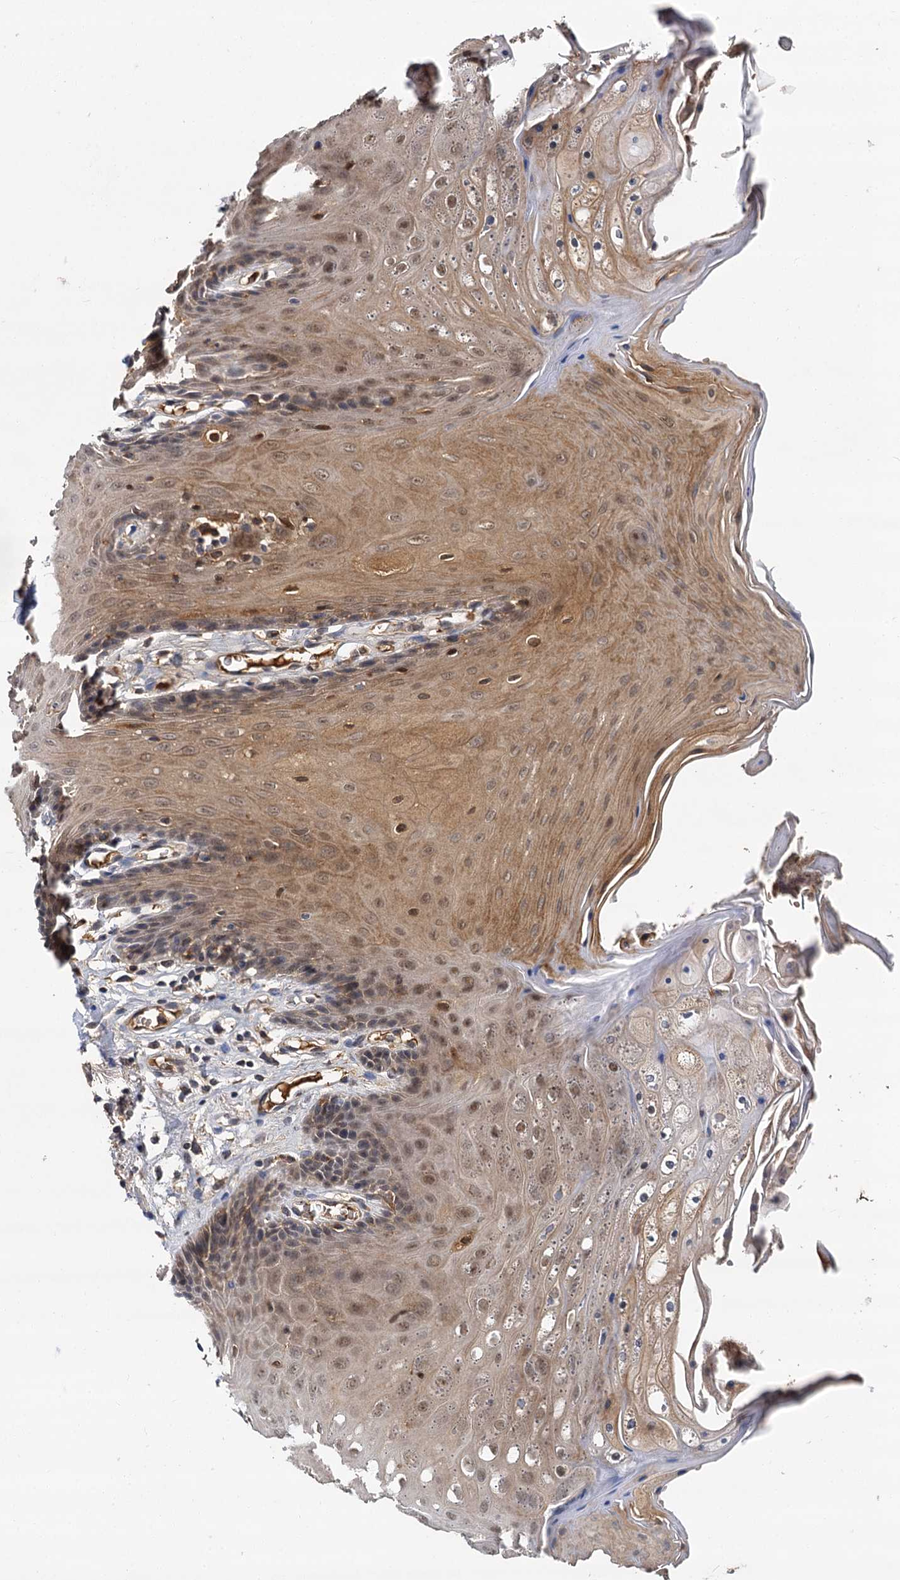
{"staining": {"intensity": "moderate", "quantity": "25%-75%", "location": "cytoplasmic/membranous,nuclear"}, "tissue": "oral mucosa", "cell_type": "Squamous epithelial cells", "image_type": "normal", "snomed": [{"axis": "morphology", "description": "Normal tissue, NOS"}, {"axis": "morphology", "description": "Squamous cell carcinoma, NOS"}, {"axis": "topography", "description": "Skeletal muscle"}, {"axis": "topography", "description": "Oral tissue"}, {"axis": "topography", "description": "Salivary gland"}, {"axis": "topography", "description": "Head-Neck"}], "caption": "Immunohistochemistry of normal human oral mucosa demonstrates medium levels of moderate cytoplasmic/membranous,nuclear positivity in about 25%-75% of squamous epithelial cells.", "gene": "MBD6", "patient": {"sex": "male", "age": 54}}